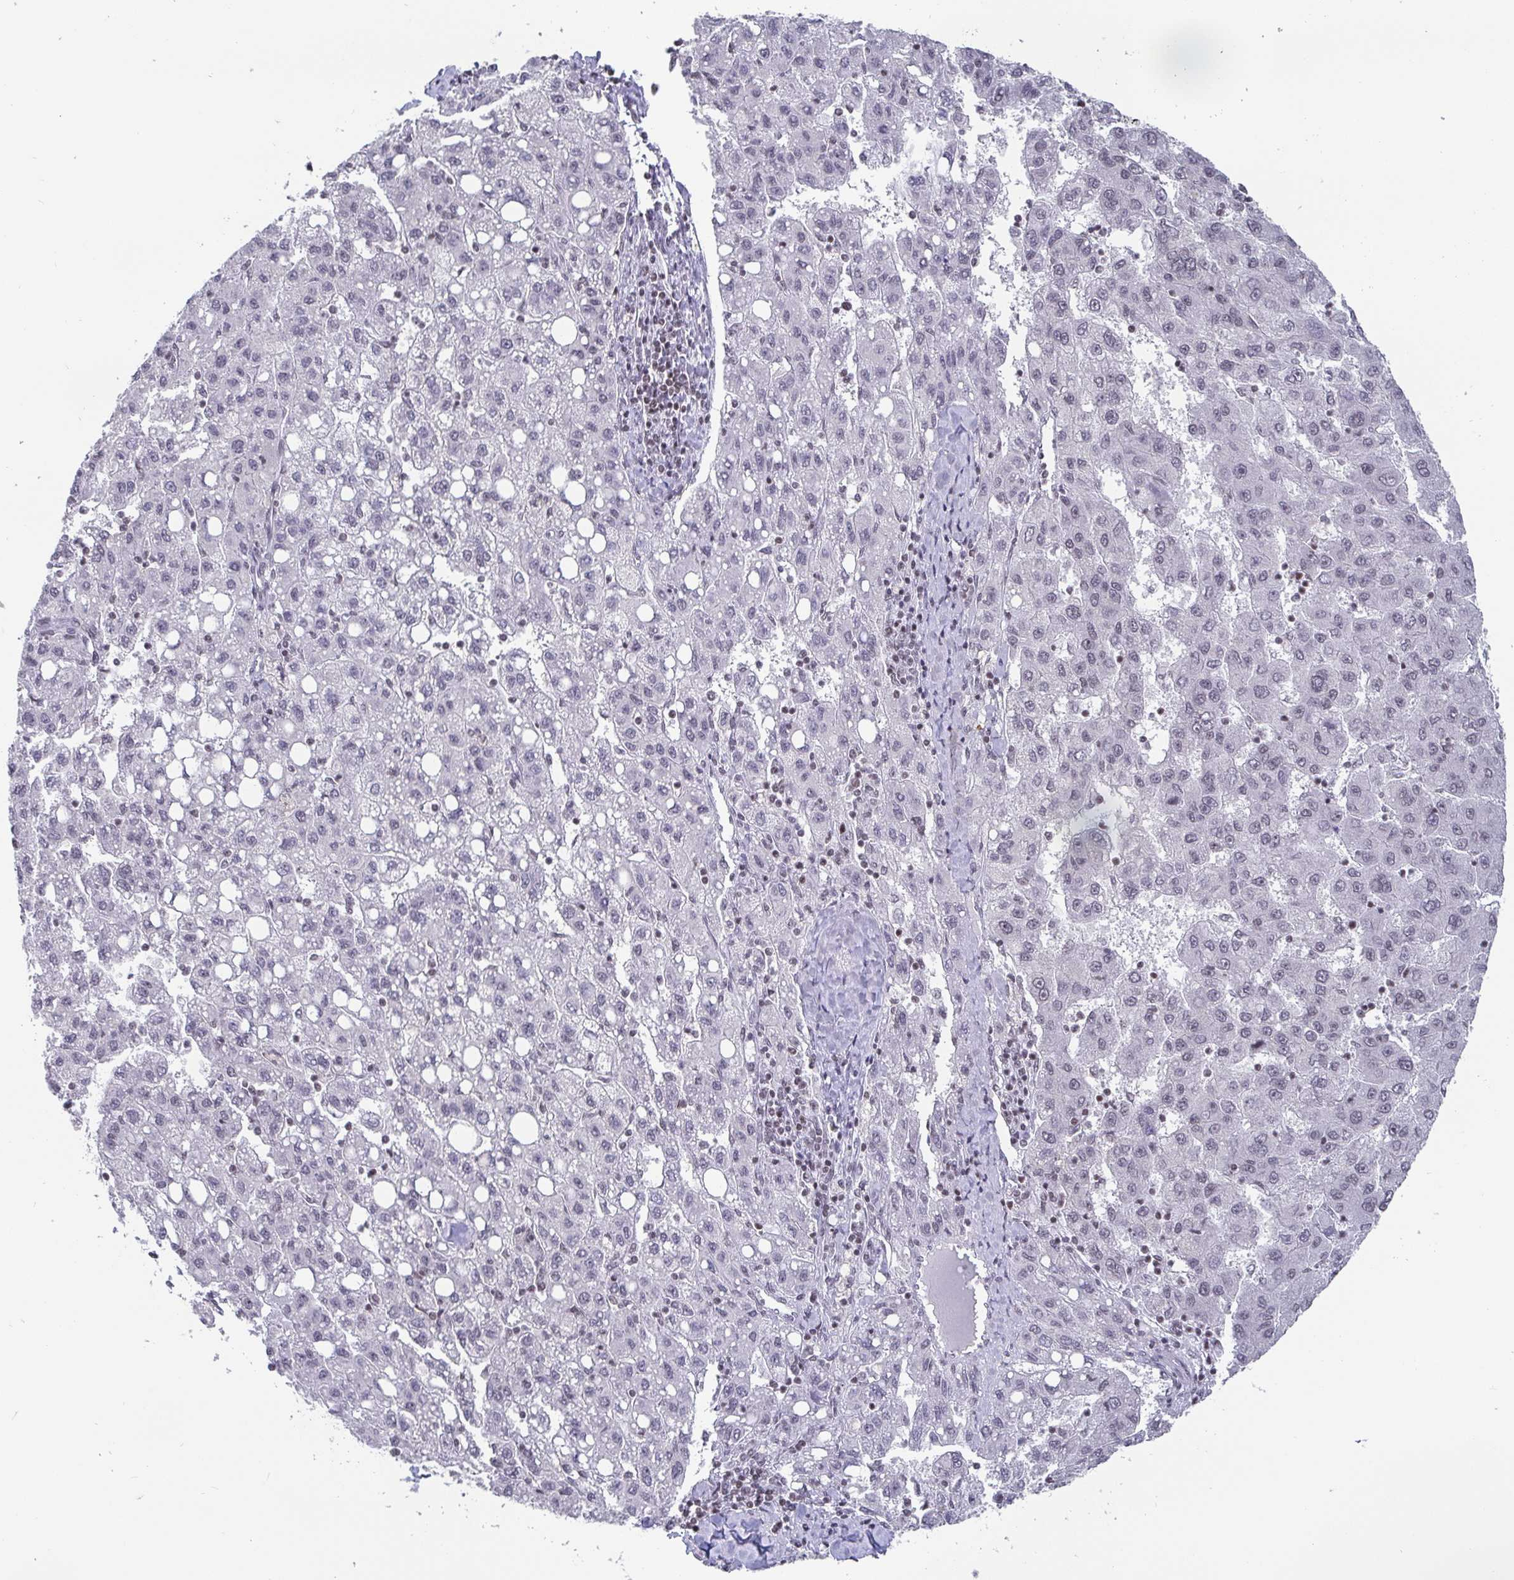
{"staining": {"intensity": "negative", "quantity": "none", "location": "none"}, "tissue": "liver cancer", "cell_type": "Tumor cells", "image_type": "cancer", "snomed": [{"axis": "morphology", "description": "Carcinoma, Hepatocellular, NOS"}, {"axis": "topography", "description": "Liver"}], "caption": "Tumor cells are negative for protein expression in human liver cancer (hepatocellular carcinoma).", "gene": "CTCF", "patient": {"sex": "female", "age": 82}}